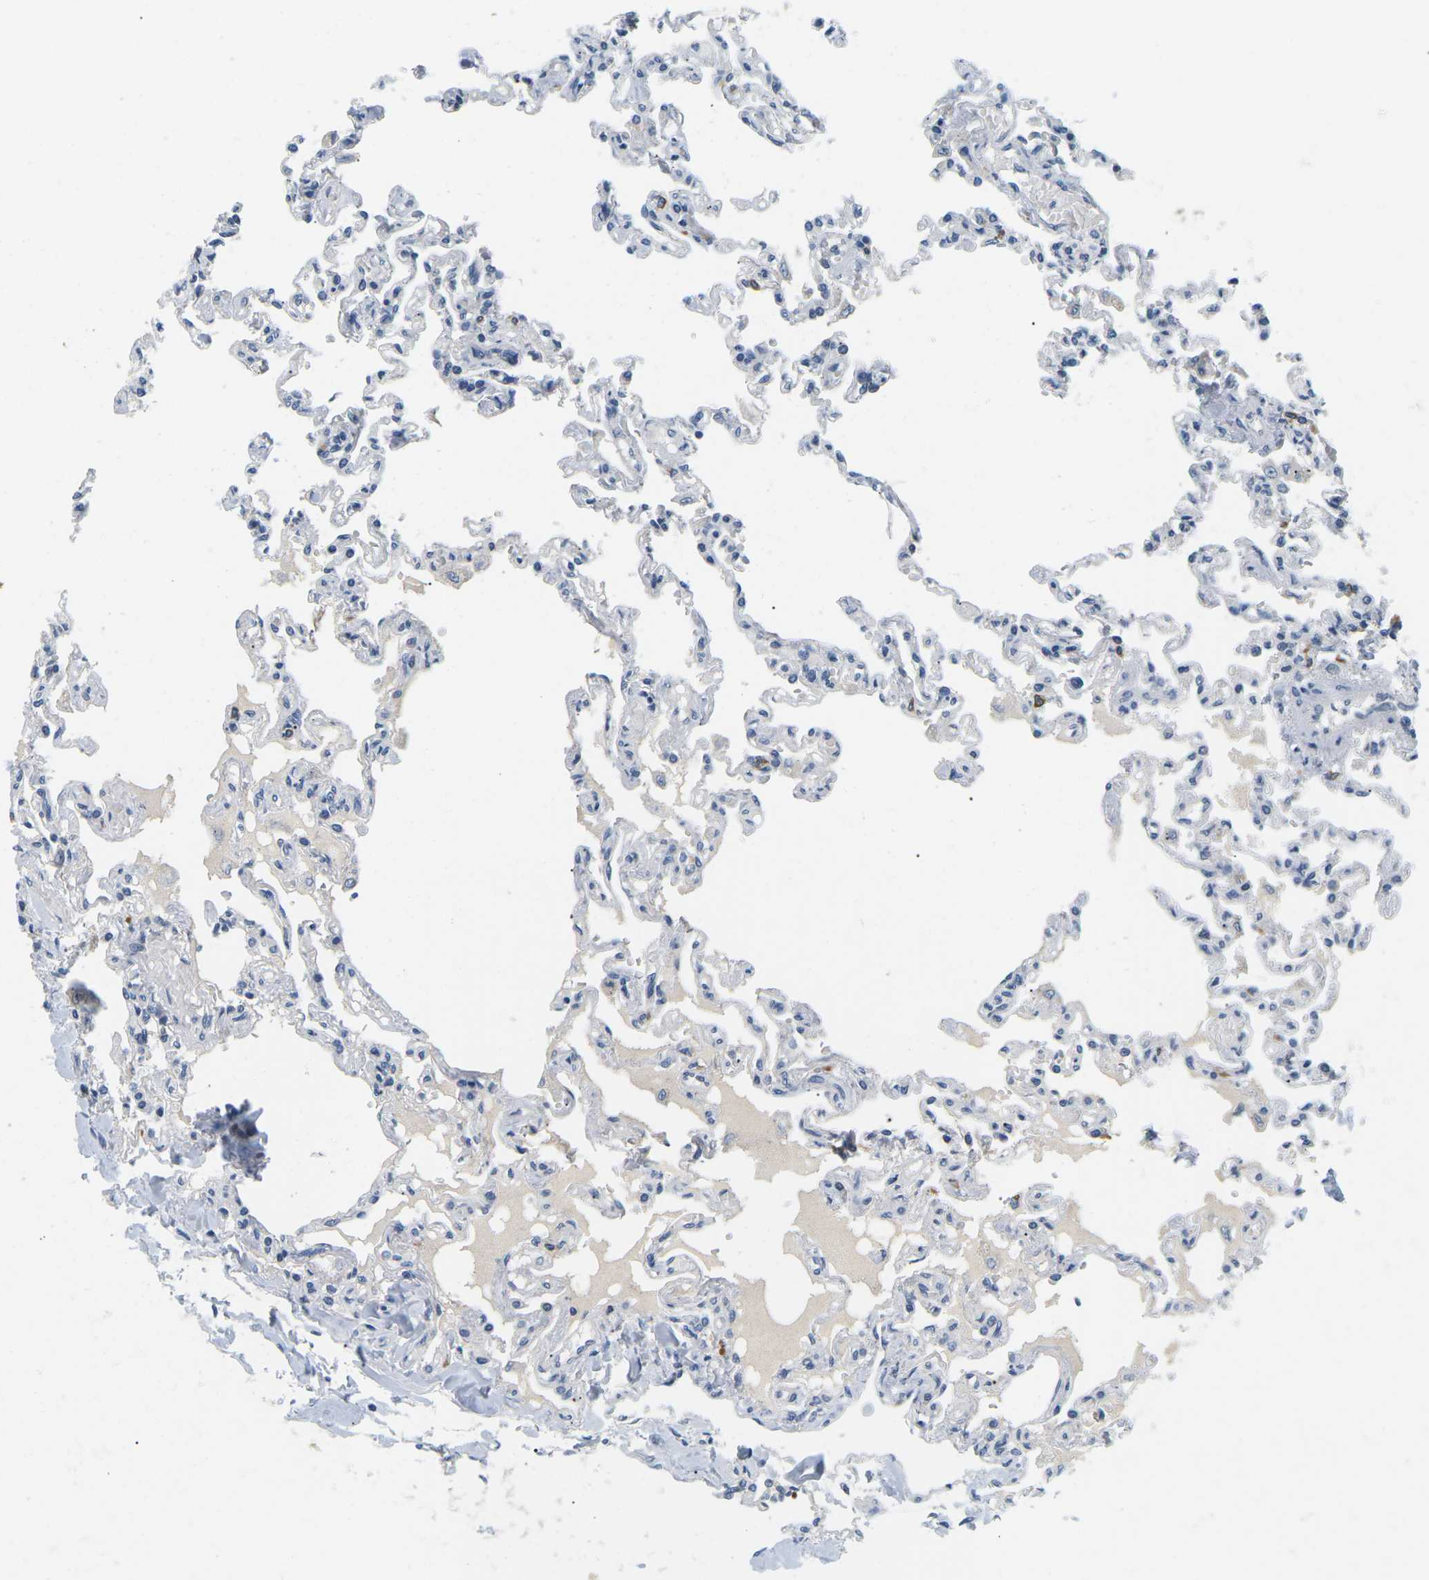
{"staining": {"intensity": "negative", "quantity": "none", "location": "none"}, "tissue": "lung", "cell_type": "Alveolar cells", "image_type": "normal", "snomed": [{"axis": "morphology", "description": "Normal tissue, NOS"}, {"axis": "topography", "description": "Lung"}], "caption": "Alveolar cells are negative for brown protein staining in unremarkable lung. (DAB immunohistochemistry (IHC) visualized using brightfield microscopy, high magnification).", "gene": "EVA1C", "patient": {"sex": "male", "age": 21}}